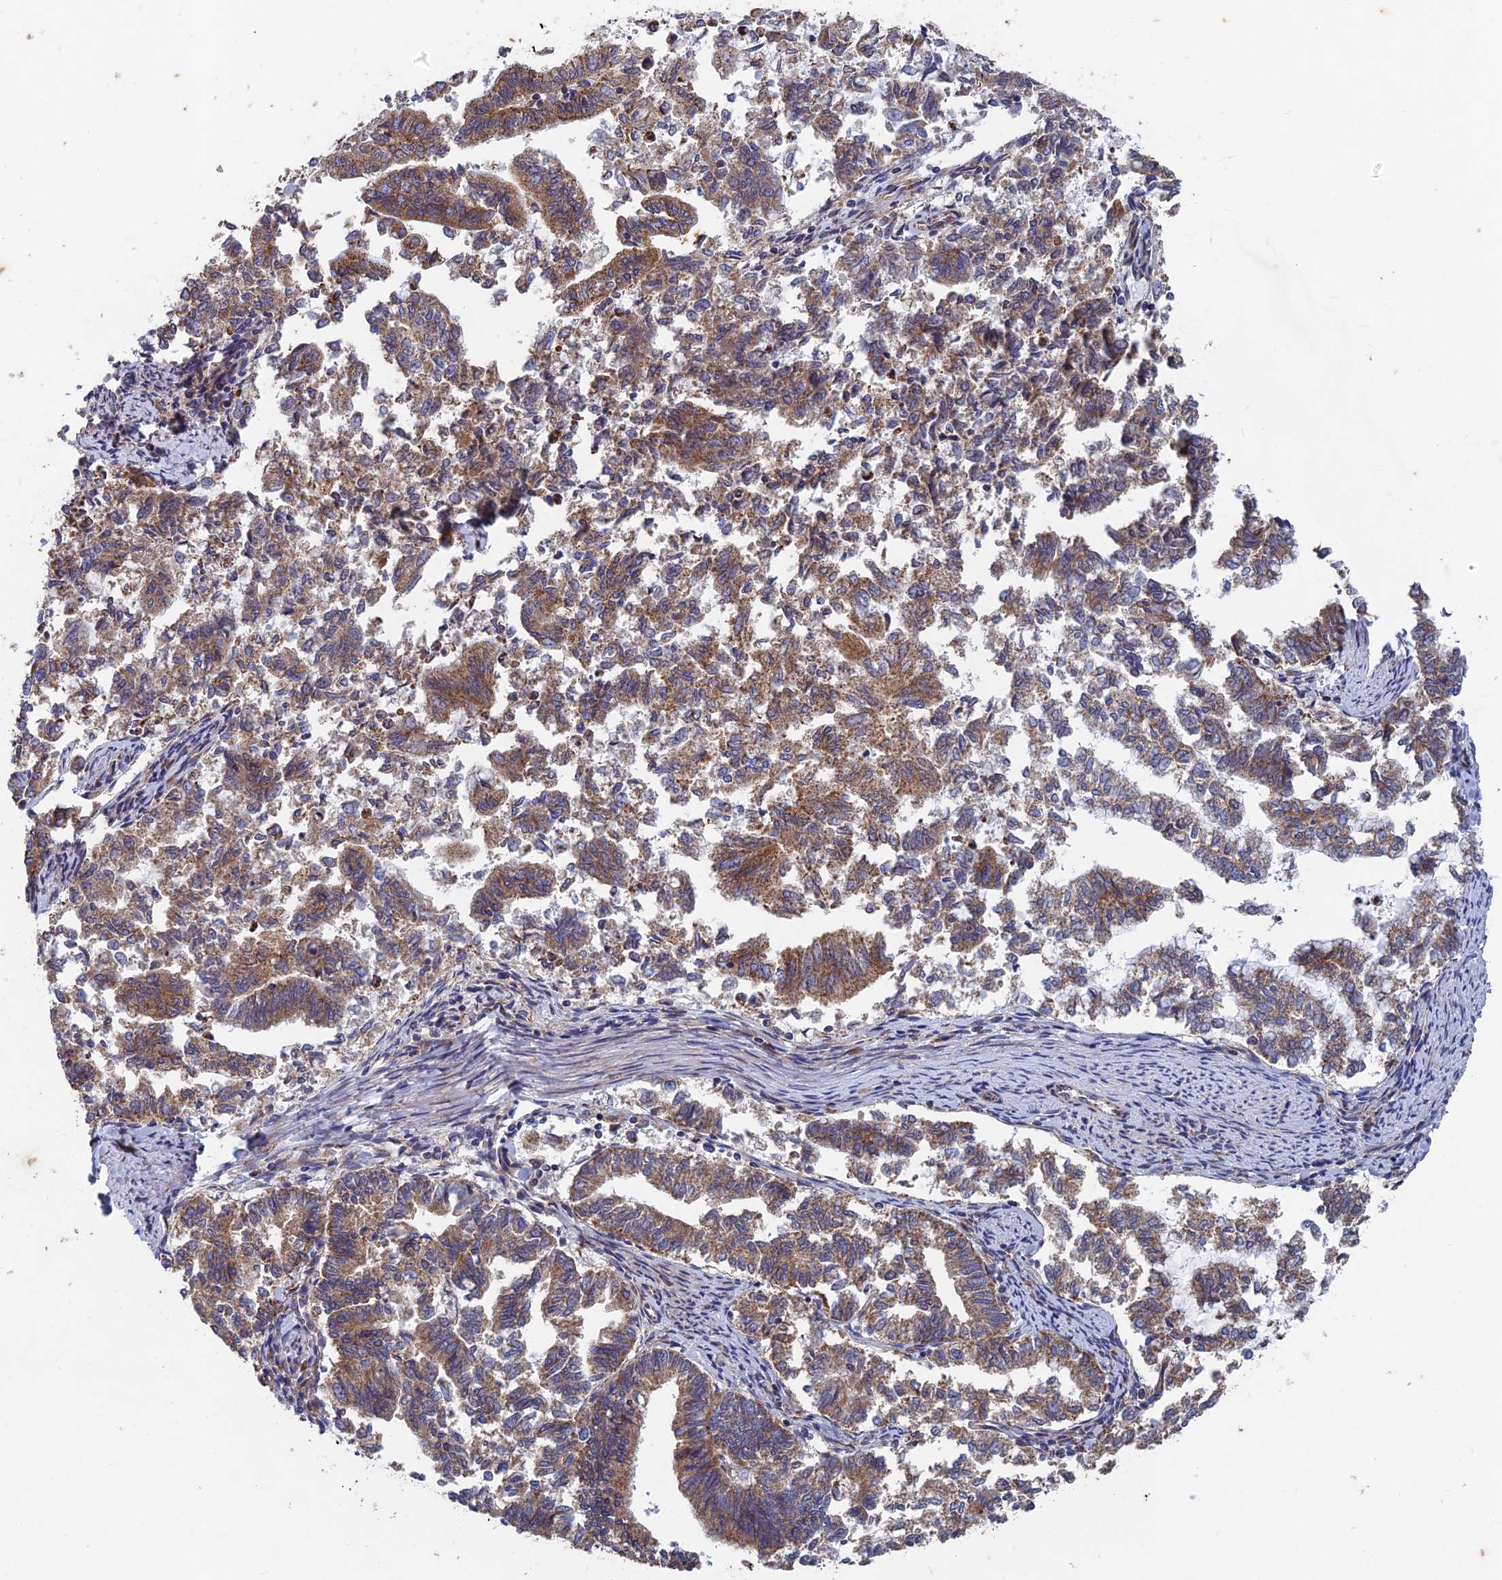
{"staining": {"intensity": "moderate", "quantity": "25%-75%", "location": "cytoplasmic/membranous"}, "tissue": "endometrial cancer", "cell_type": "Tumor cells", "image_type": "cancer", "snomed": [{"axis": "morphology", "description": "Adenocarcinoma, NOS"}, {"axis": "topography", "description": "Endometrium"}], "caption": "The photomicrograph exhibits a brown stain indicating the presence of a protein in the cytoplasmic/membranous of tumor cells in adenocarcinoma (endometrial).", "gene": "AP4S1", "patient": {"sex": "female", "age": 79}}